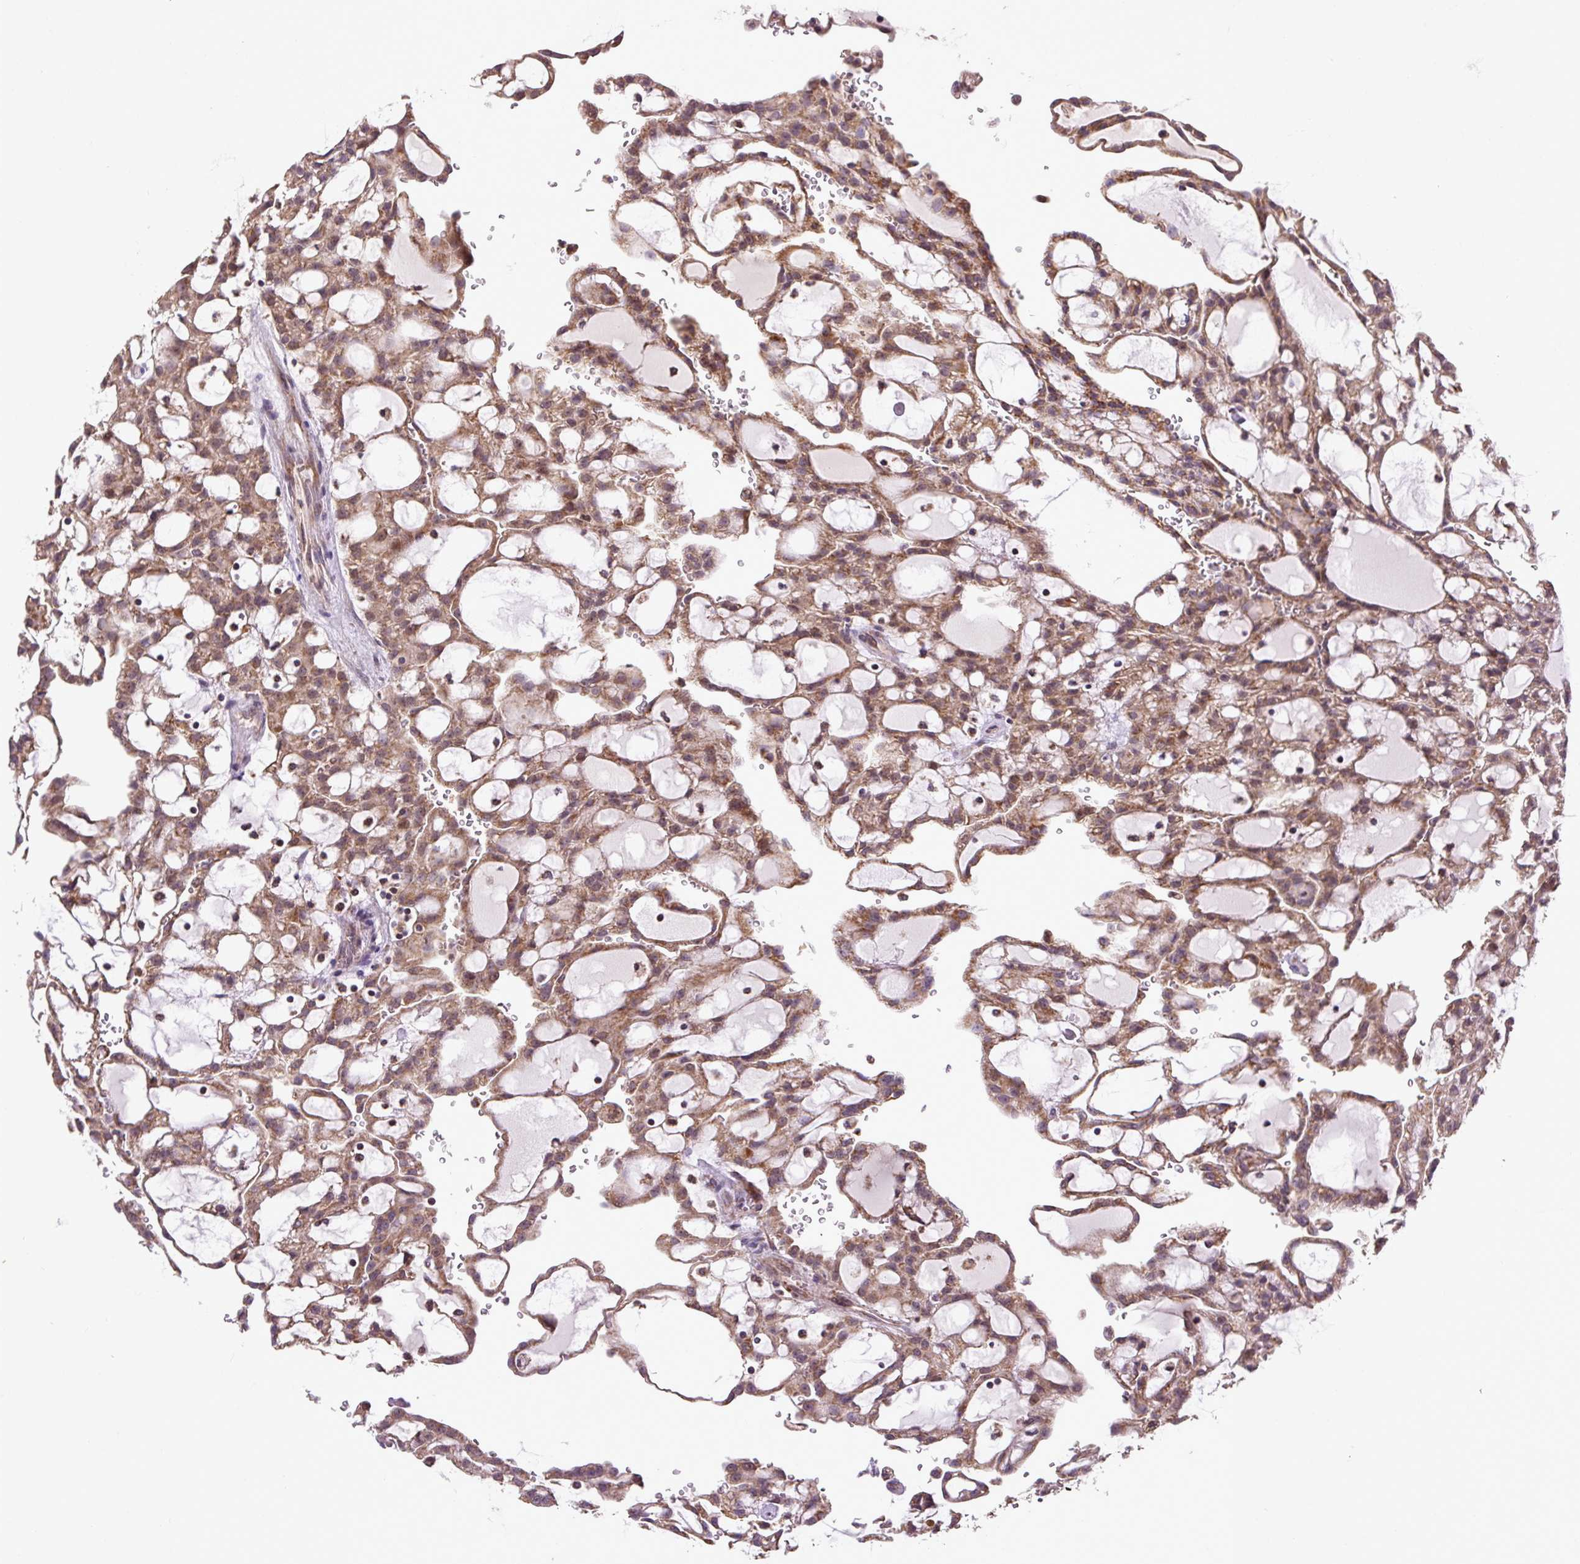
{"staining": {"intensity": "moderate", "quantity": ">75%", "location": "cytoplasmic/membranous"}, "tissue": "renal cancer", "cell_type": "Tumor cells", "image_type": "cancer", "snomed": [{"axis": "morphology", "description": "Adenocarcinoma, NOS"}, {"axis": "topography", "description": "Kidney"}], "caption": "An immunohistochemistry (IHC) photomicrograph of tumor tissue is shown. Protein staining in brown highlights moderate cytoplasmic/membranous positivity in adenocarcinoma (renal) within tumor cells. Nuclei are stained in blue.", "gene": "MFSD9", "patient": {"sex": "male", "age": 63}}